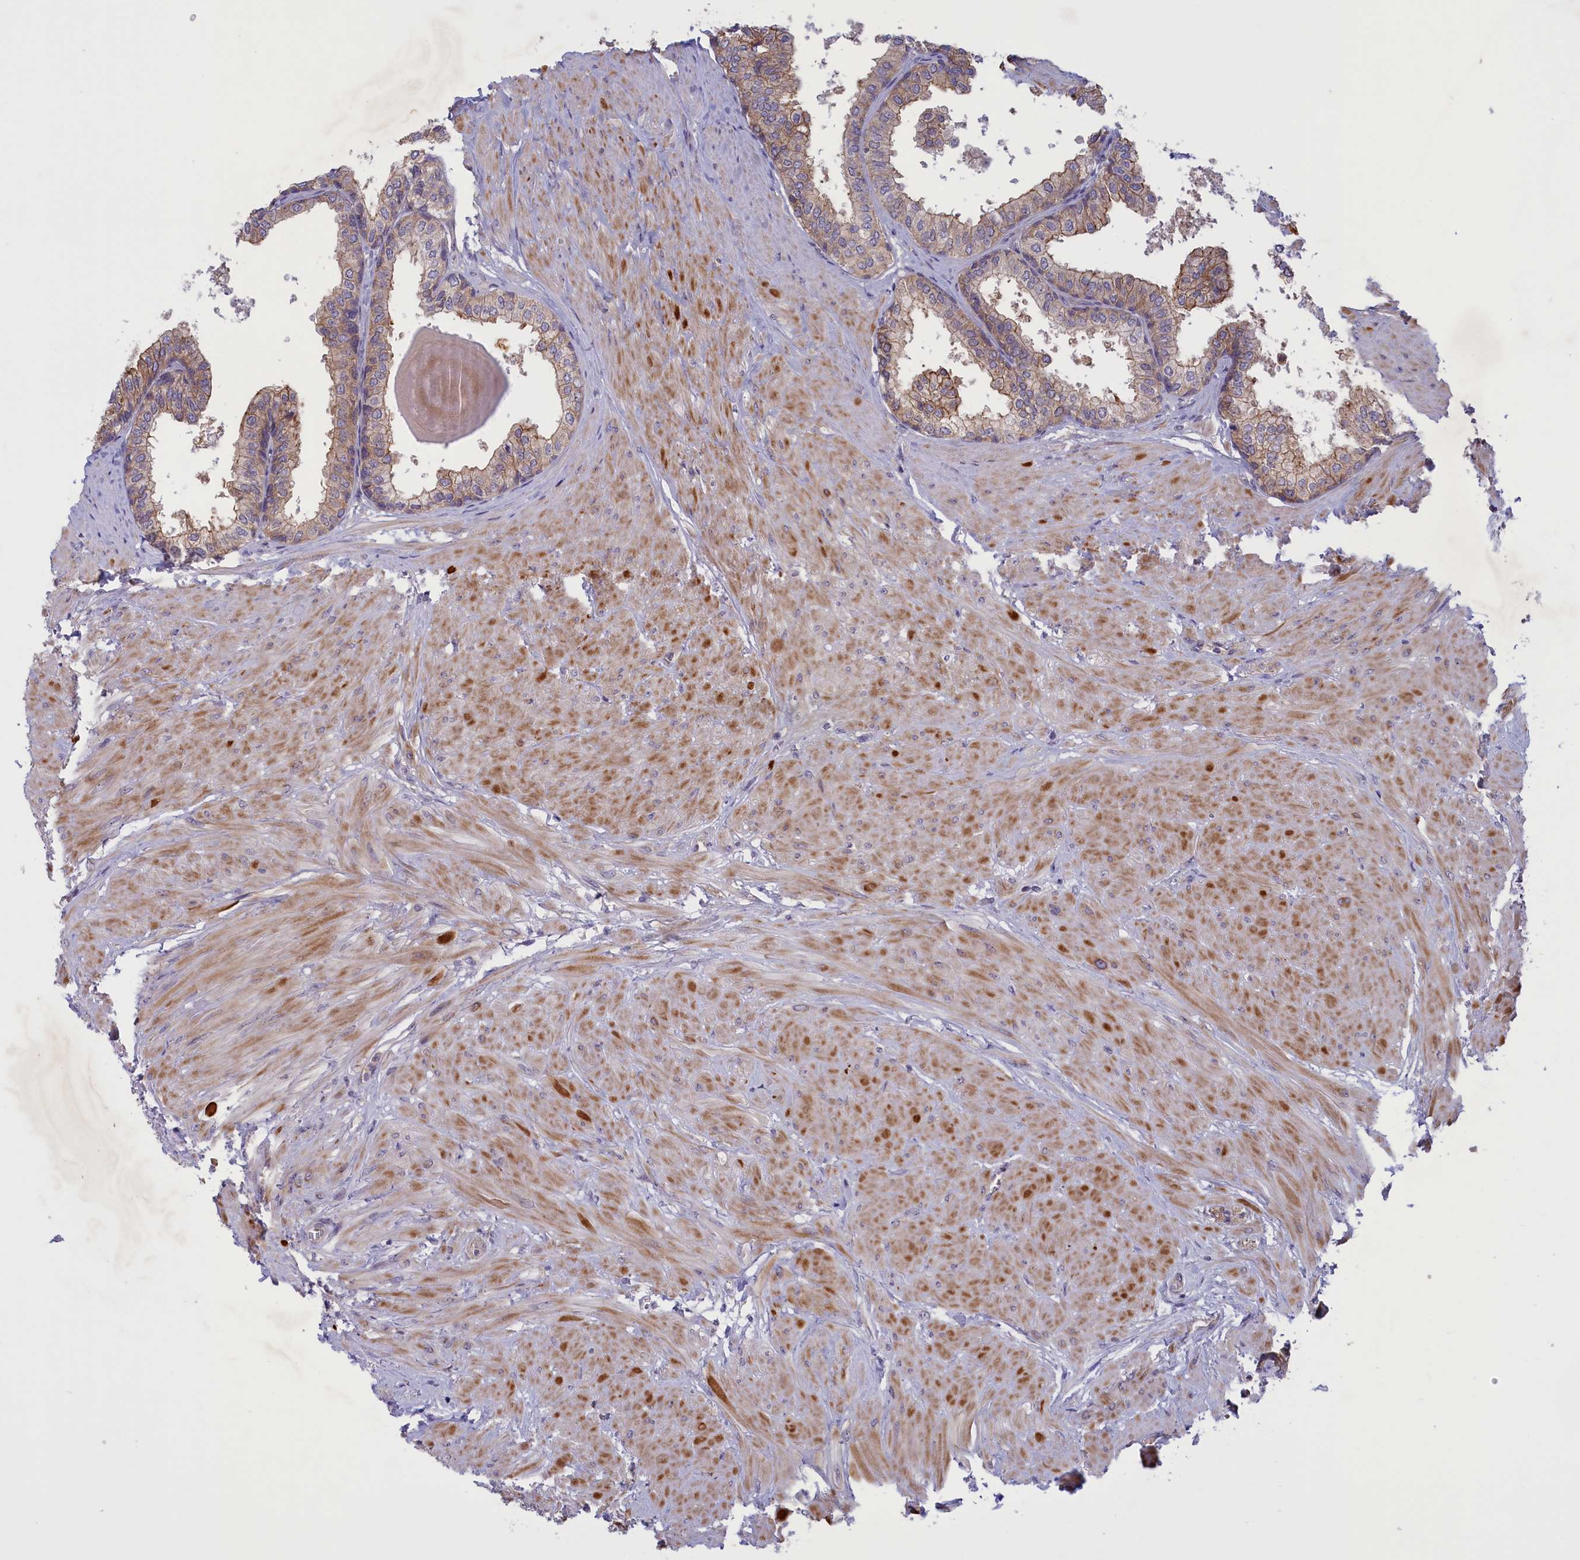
{"staining": {"intensity": "moderate", "quantity": "25%-75%", "location": "cytoplasmic/membranous"}, "tissue": "prostate", "cell_type": "Glandular cells", "image_type": "normal", "snomed": [{"axis": "morphology", "description": "Normal tissue, NOS"}, {"axis": "topography", "description": "Prostate"}], "caption": "Brown immunohistochemical staining in normal human prostate shows moderate cytoplasmic/membranous positivity in approximately 25%-75% of glandular cells.", "gene": "CORO2A", "patient": {"sex": "male", "age": 48}}